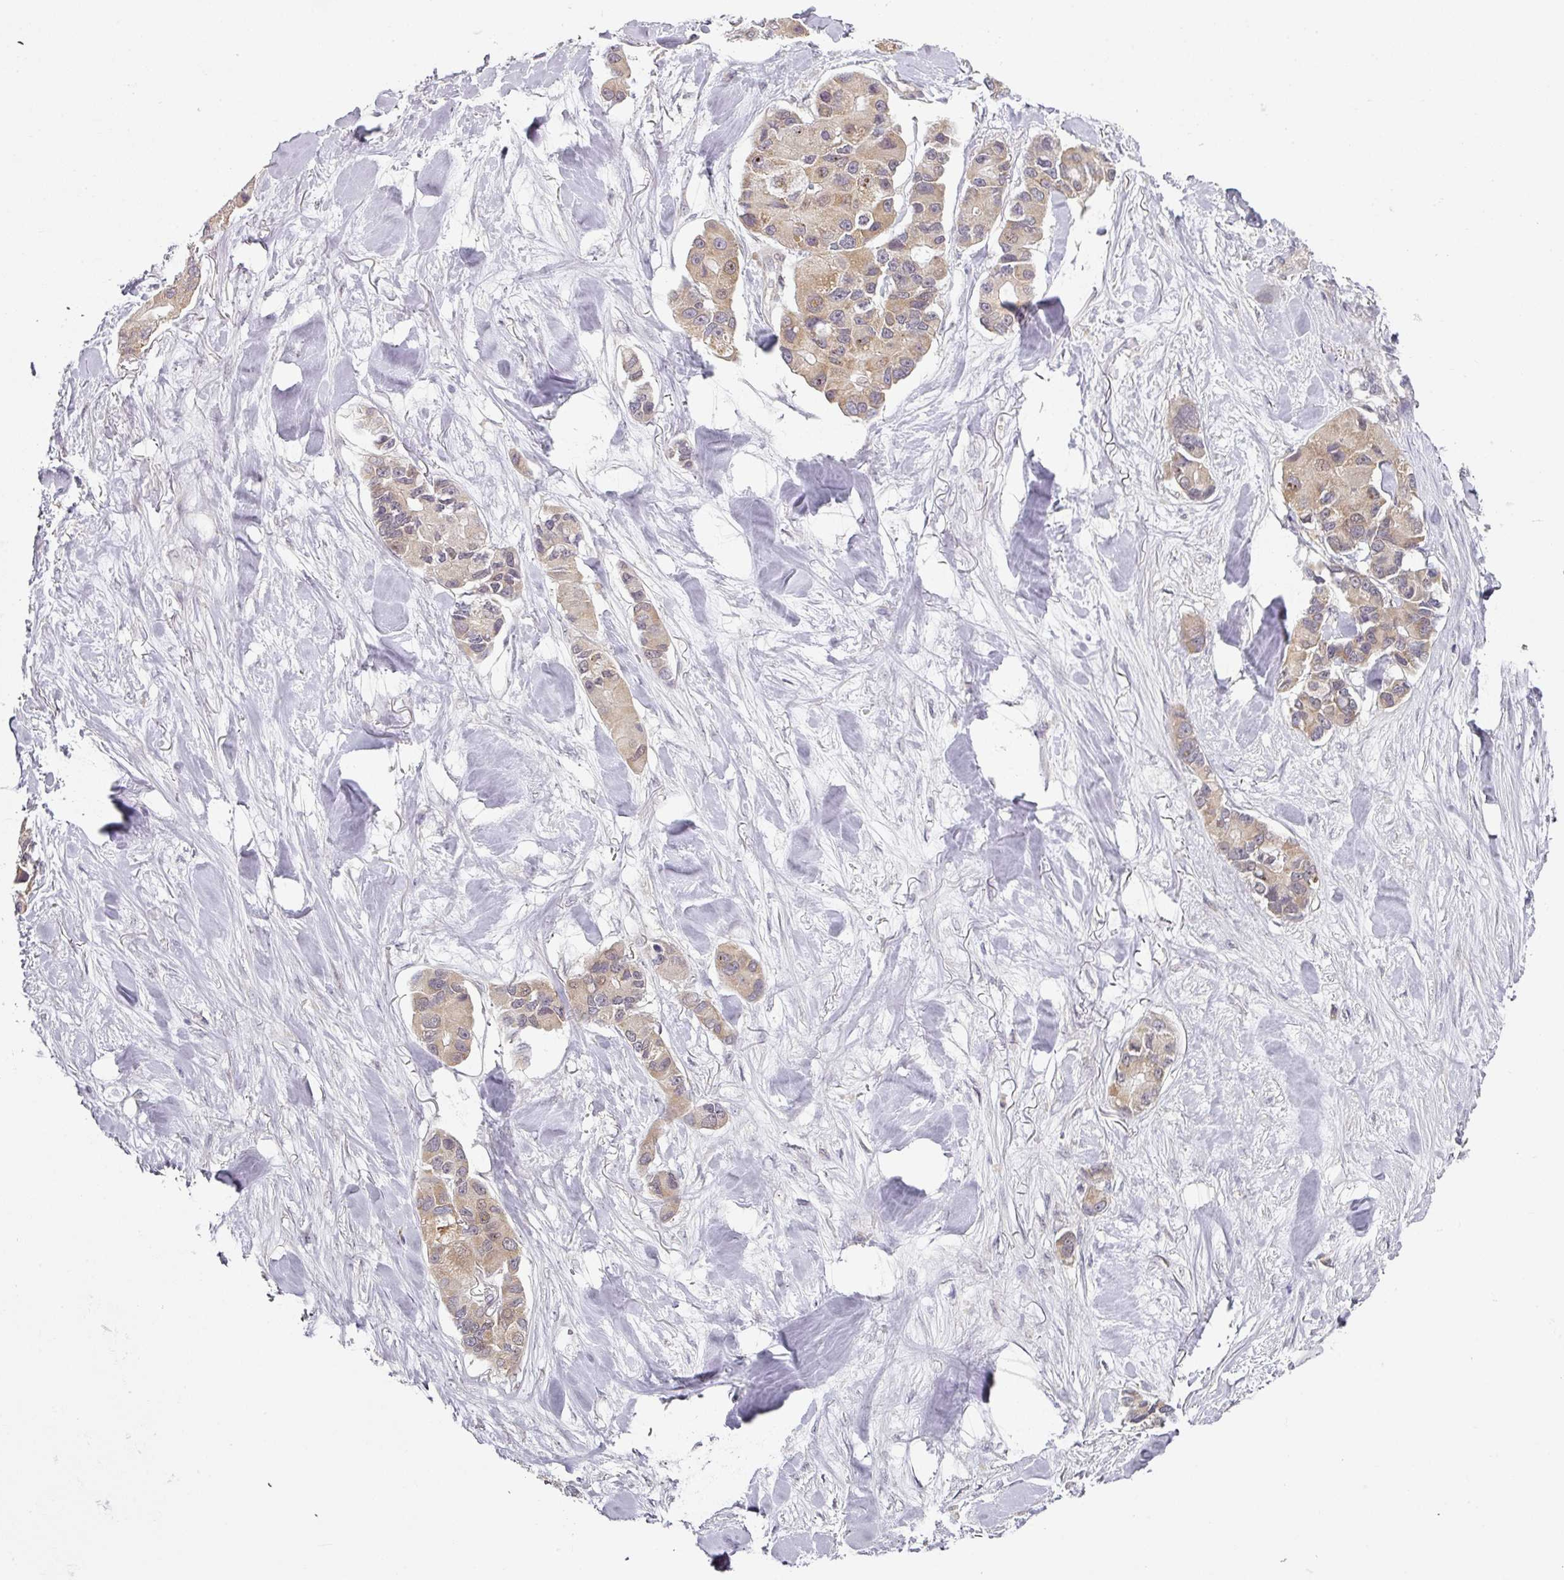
{"staining": {"intensity": "weak", "quantity": ">75%", "location": "cytoplasmic/membranous"}, "tissue": "lung cancer", "cell_type": "Tumor cells", "image_type": "cancer", "snomed": [{"axis": "morphology", "description": "Adenocarcinoma, NOS"}, {"axis": "topography", "description": "Lung"}], "caption": "Human lung cancer (adenocarcinoma) stained with a protein marker shows weak staining in tumor cells.", "gene": "MAP2K2", "patient": {"sex": "female", "age": 54}}